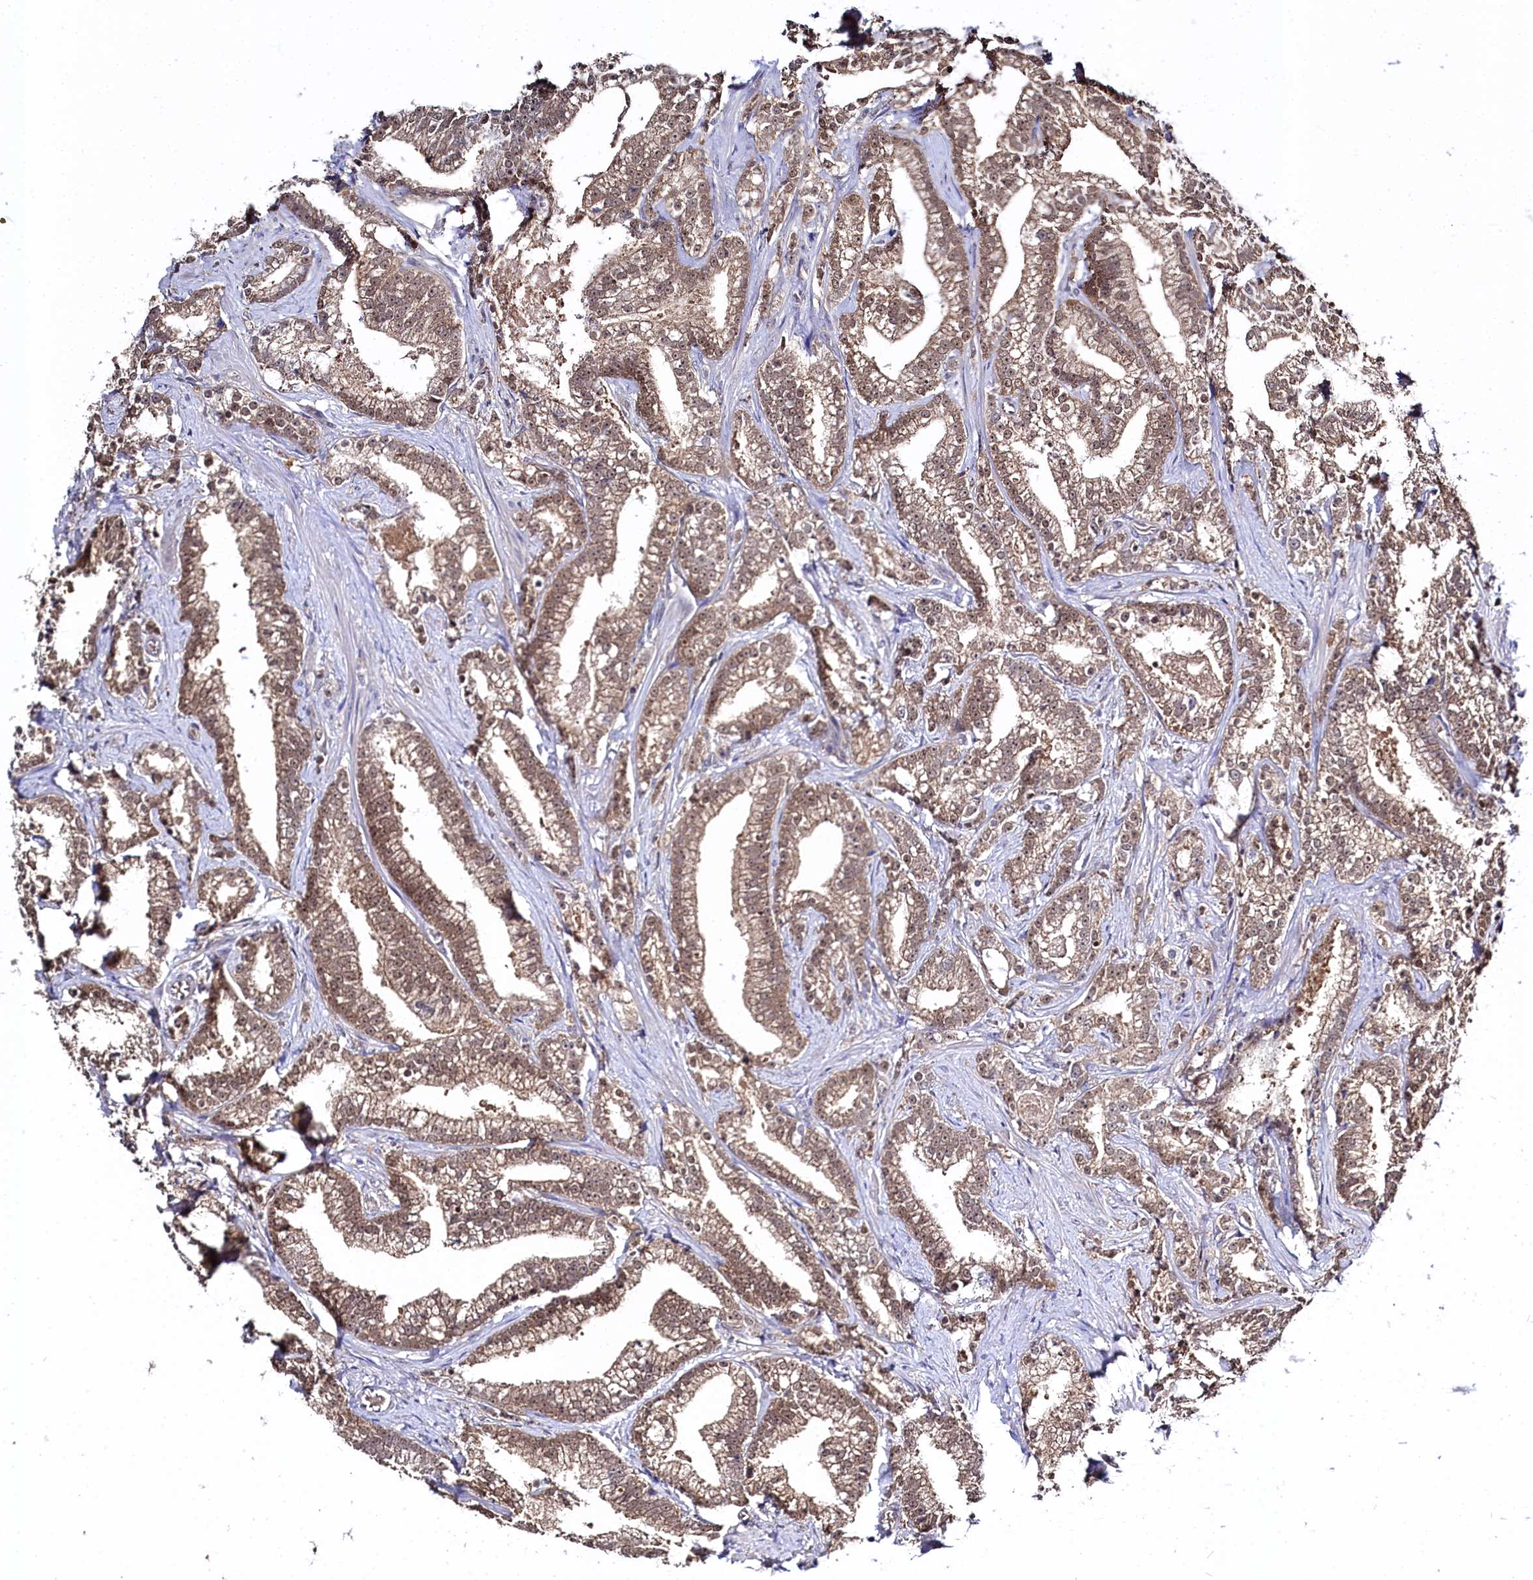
{"staining": {"intensity": "moderate", "quantity": ">75%", "location": "cytoplasmic/membranous,nuclear"}, "tissue": "prostate cancer", "cell_type": "Tumor cells", "image_type": "cancer", "snomed": [{"axis": "morphology", "description": "Adenocarcinoma, High grade"}, {"axis": "topography", "description": "Prostate and seminal vesicle, NOS"}], "caption": "IHC image of human prostate high-grade adenocarcinoma stained for a protein (brown), which exhibits medium levels of moderate cytoplasmic/membranous and nuclear expression in approximately >75% of tumor cells.", "gene": "C11orf54", "patient": {"sex": "male", "age": 67}}